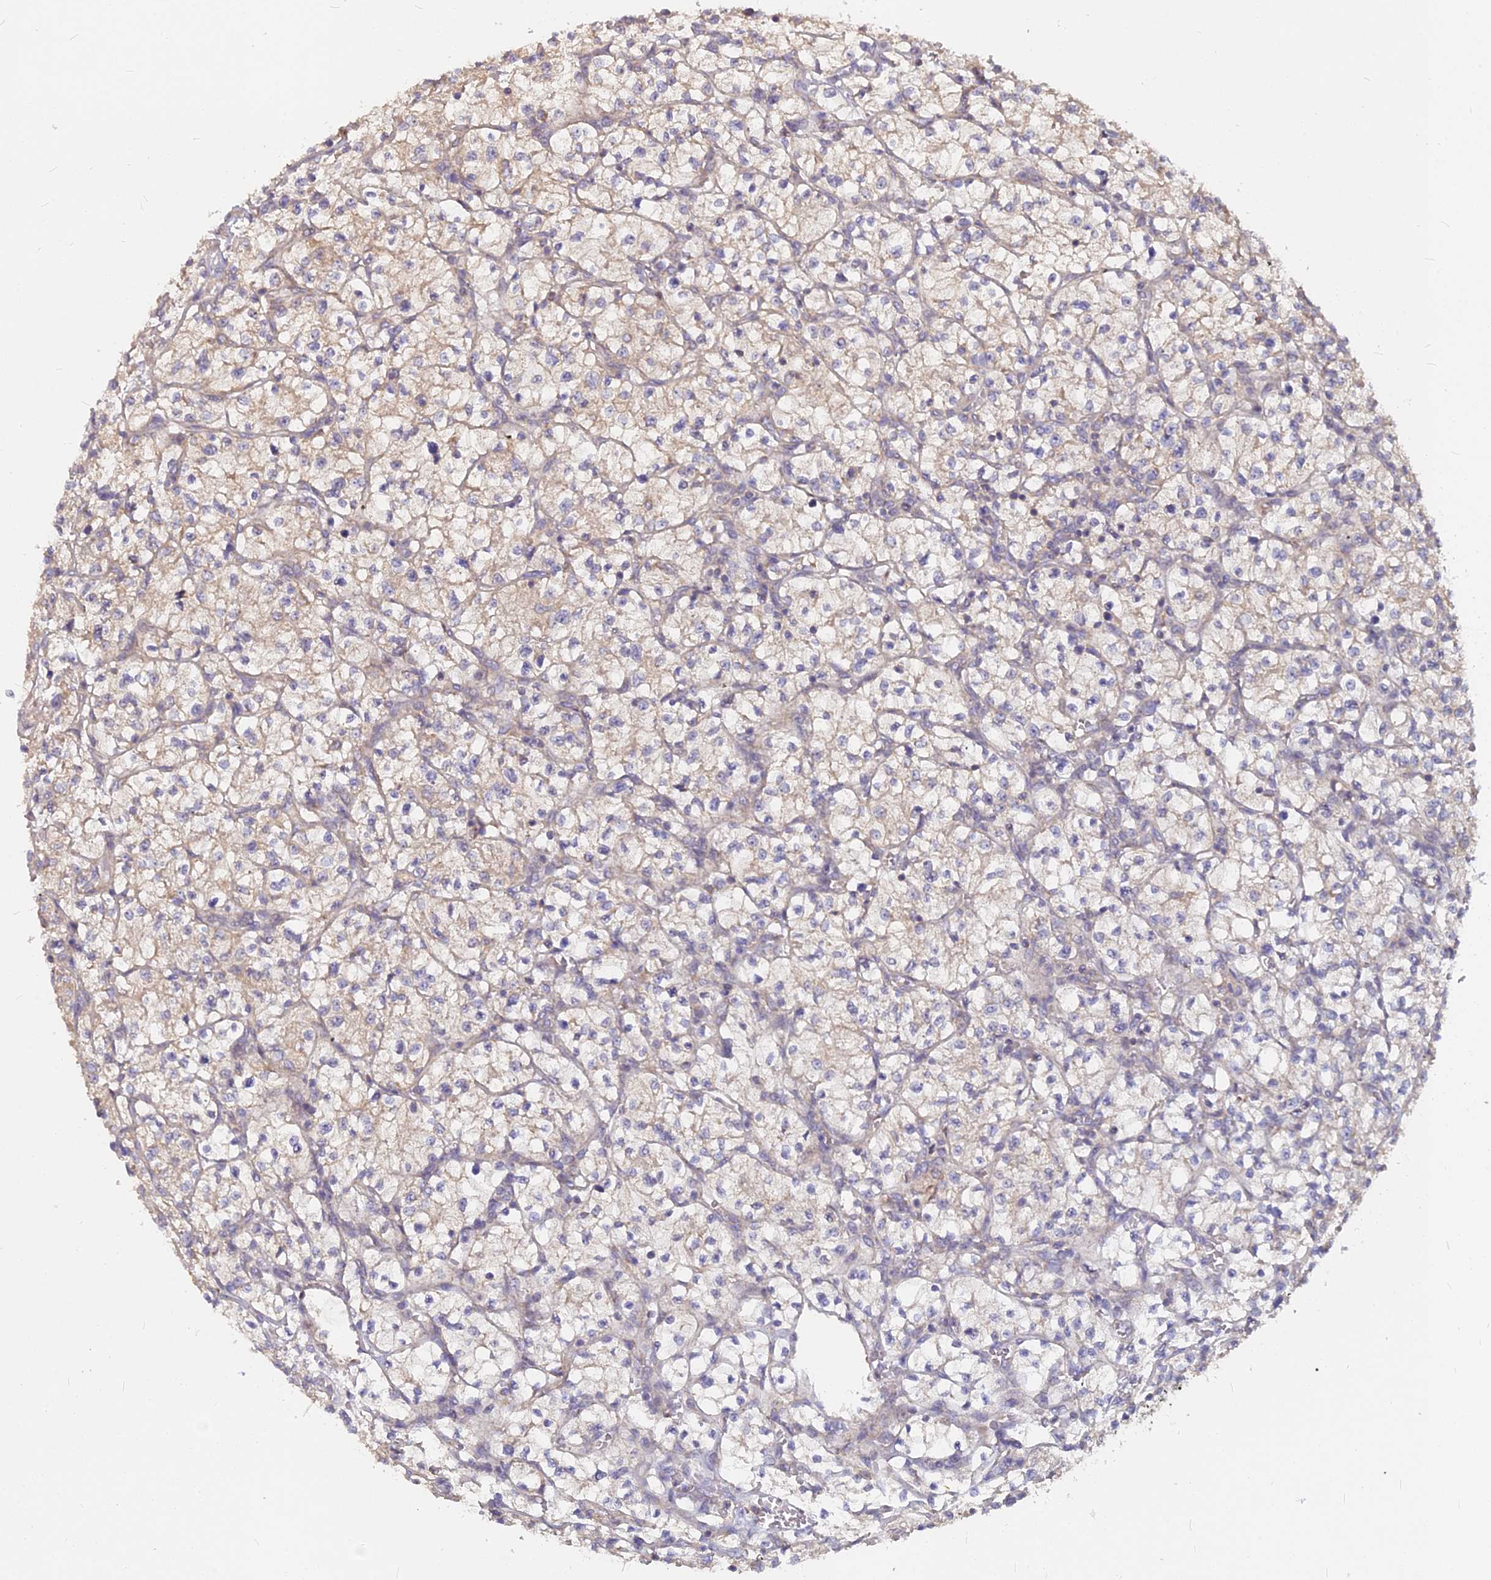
{"staining": {"intensity": "weak", "quantity": "25%-75%", "location": "cytoplasmic/membranous"}, "tissue": "renal cancer", "cell_type": "Tumor cells", "image_type": "cancer", "snomed": [{"axis": "morphology", "description": "Adenocarcinoma, NOS"}, {"axis": "topography", "description": "Kidney"}], "caption": "Immunohistochemical staining of adenocarcinoma (renal) displays low levels of weak cytoplasmic/membranous protein staining in approximately 25%-75% of tumor cells.", "gene": "MICU2", "patient": {"sex": "female", "age": 64}}